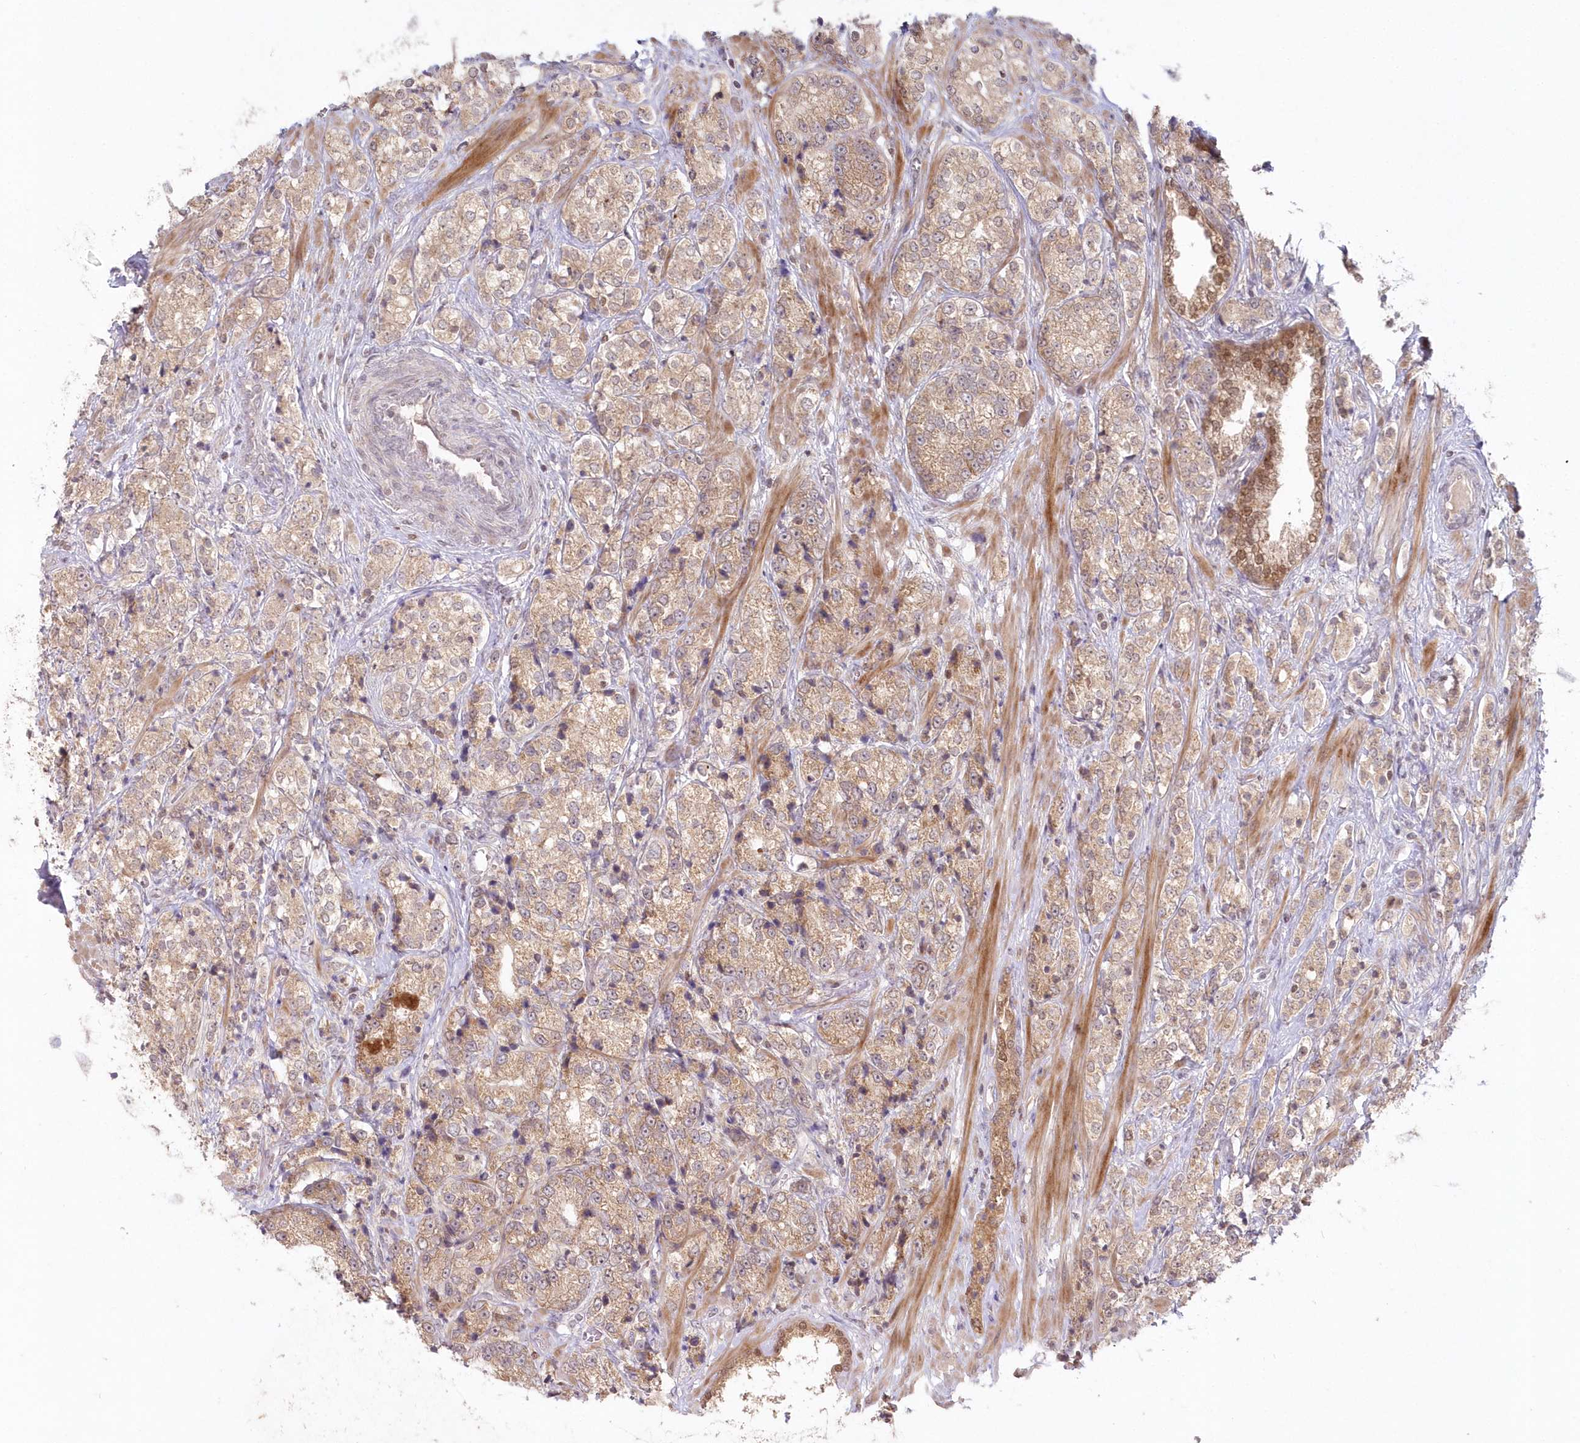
{"staining": {"intensity": "moderate", "quantity": "25%-75%", "location": "cytoplasmic/membranous,nuclear"}, "tissue": "prostate cancer", "cell_type": "Tumor cells", "image_type": "cancer", "snomed": [{"axis": "morphology", "description": "Adenocarcinoma, High grade"}, {"axis": "topography", "description": "Prostate"}], "caption": "Immunohistochemistry (IHC) photomicrograph of neoplastic tissue: adenocarcinoma (high-grade) (prostate) stained using immunohistochemistry reveals medium levels of moderate protein expression localized specifically in the cytoplasmic/membranous and nuclear of tumor cells, appearing as a cytoplasmic/membranous and nuclear brown color.", "gene": "ASCC1", "patient": {"sex": "male", "age": 69}}